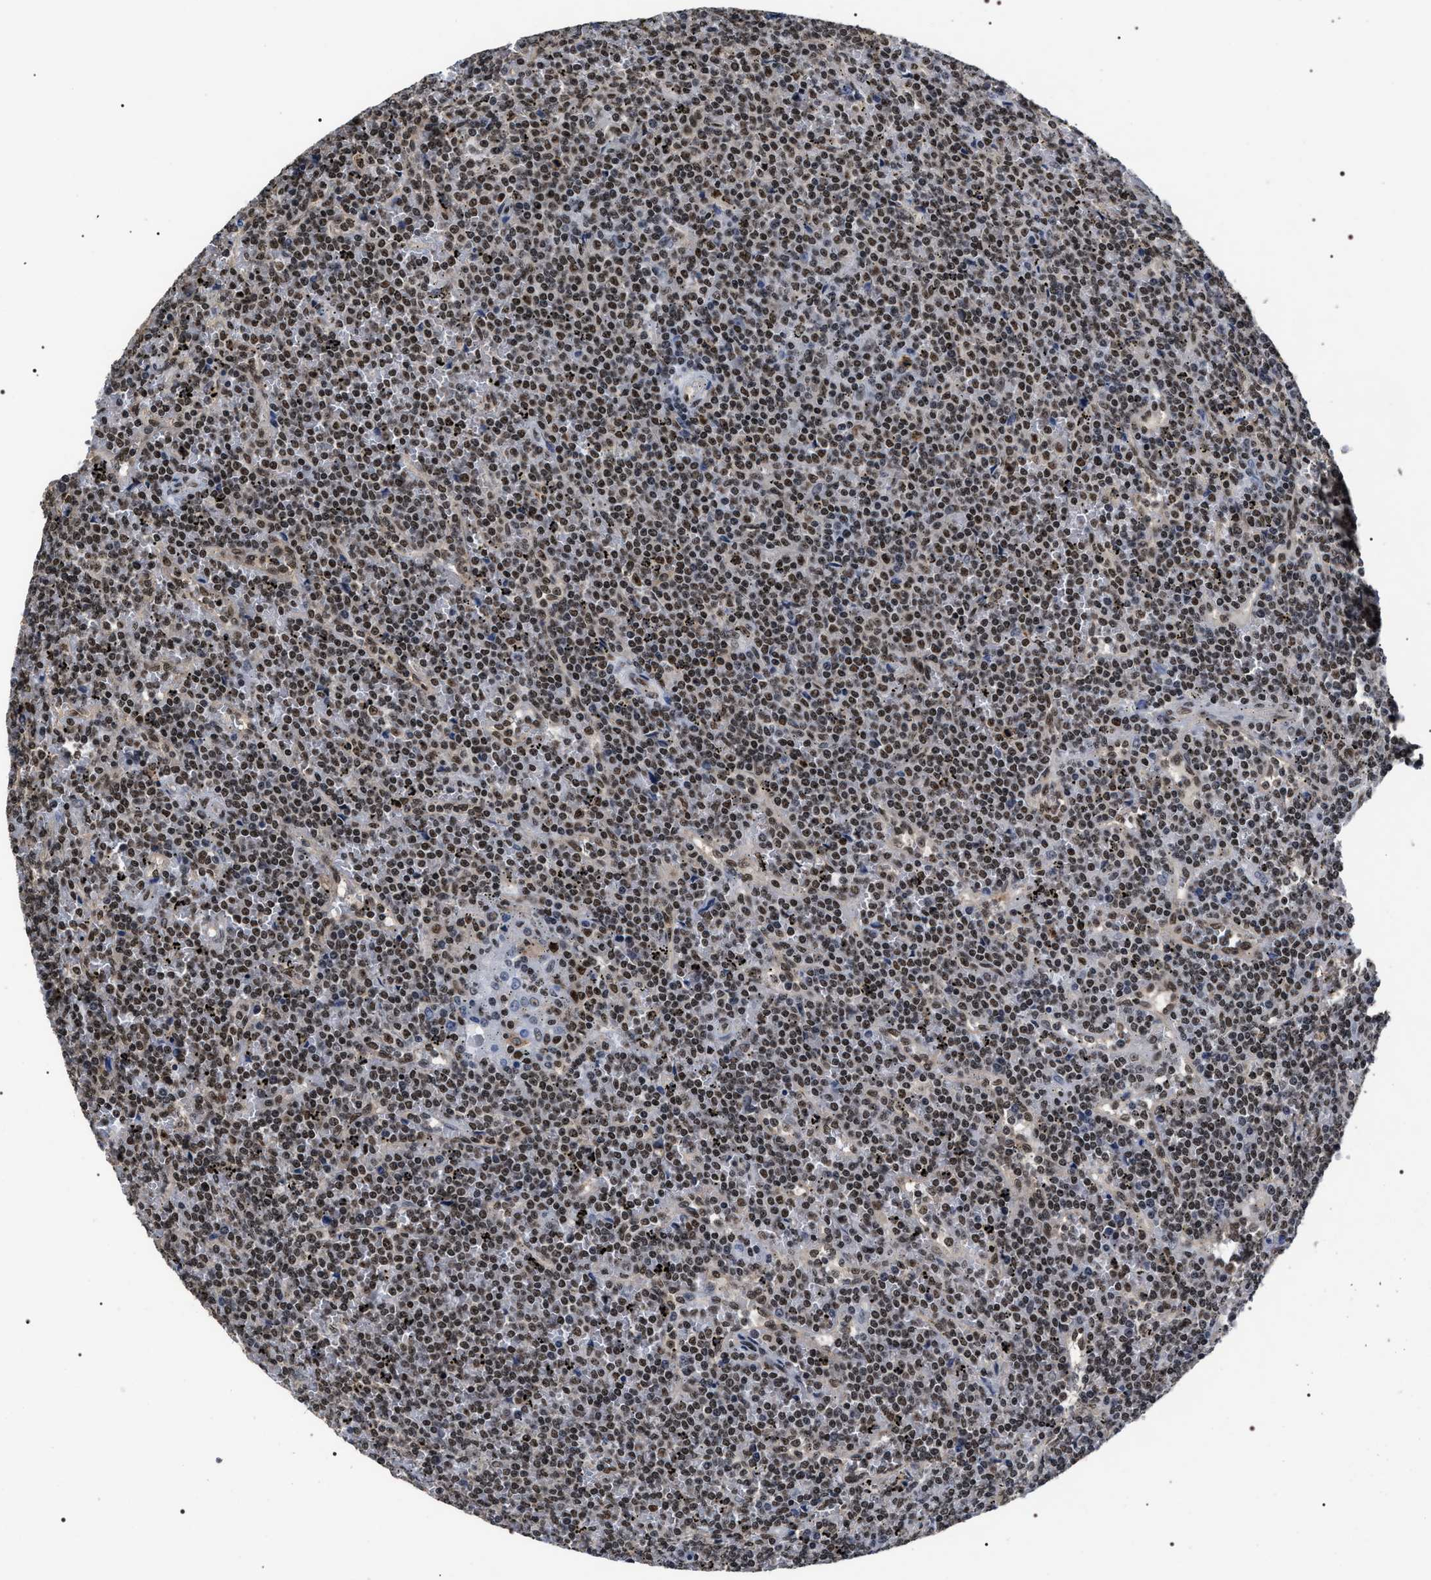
{"staining": {"intensity": "strong", "quantity": ">75%", "location": "nuclear"}, "tissue": "lymphoma", "cell_type": "Tumor cells", "image_type": "cancer", "snomed": [{"axis": "morphology", "description": "Malignant lymphoma, non-Hodgkin's type, Low grade"}, {"axis": "topography", "description": "Spleen"}], "caption": "Immunohistochemical staining of human lymphoma shows high levels of strong nuclear positivity in approximately >75% of tumor cells. The staining was performed using DAB (3,3'-diaminobenzidine), with brown indicating positive protein expression. Nuclei are stained blue with hematoxylin.", "gene": "RRP1B", "patient": {"sex": "female", "age": 19}}